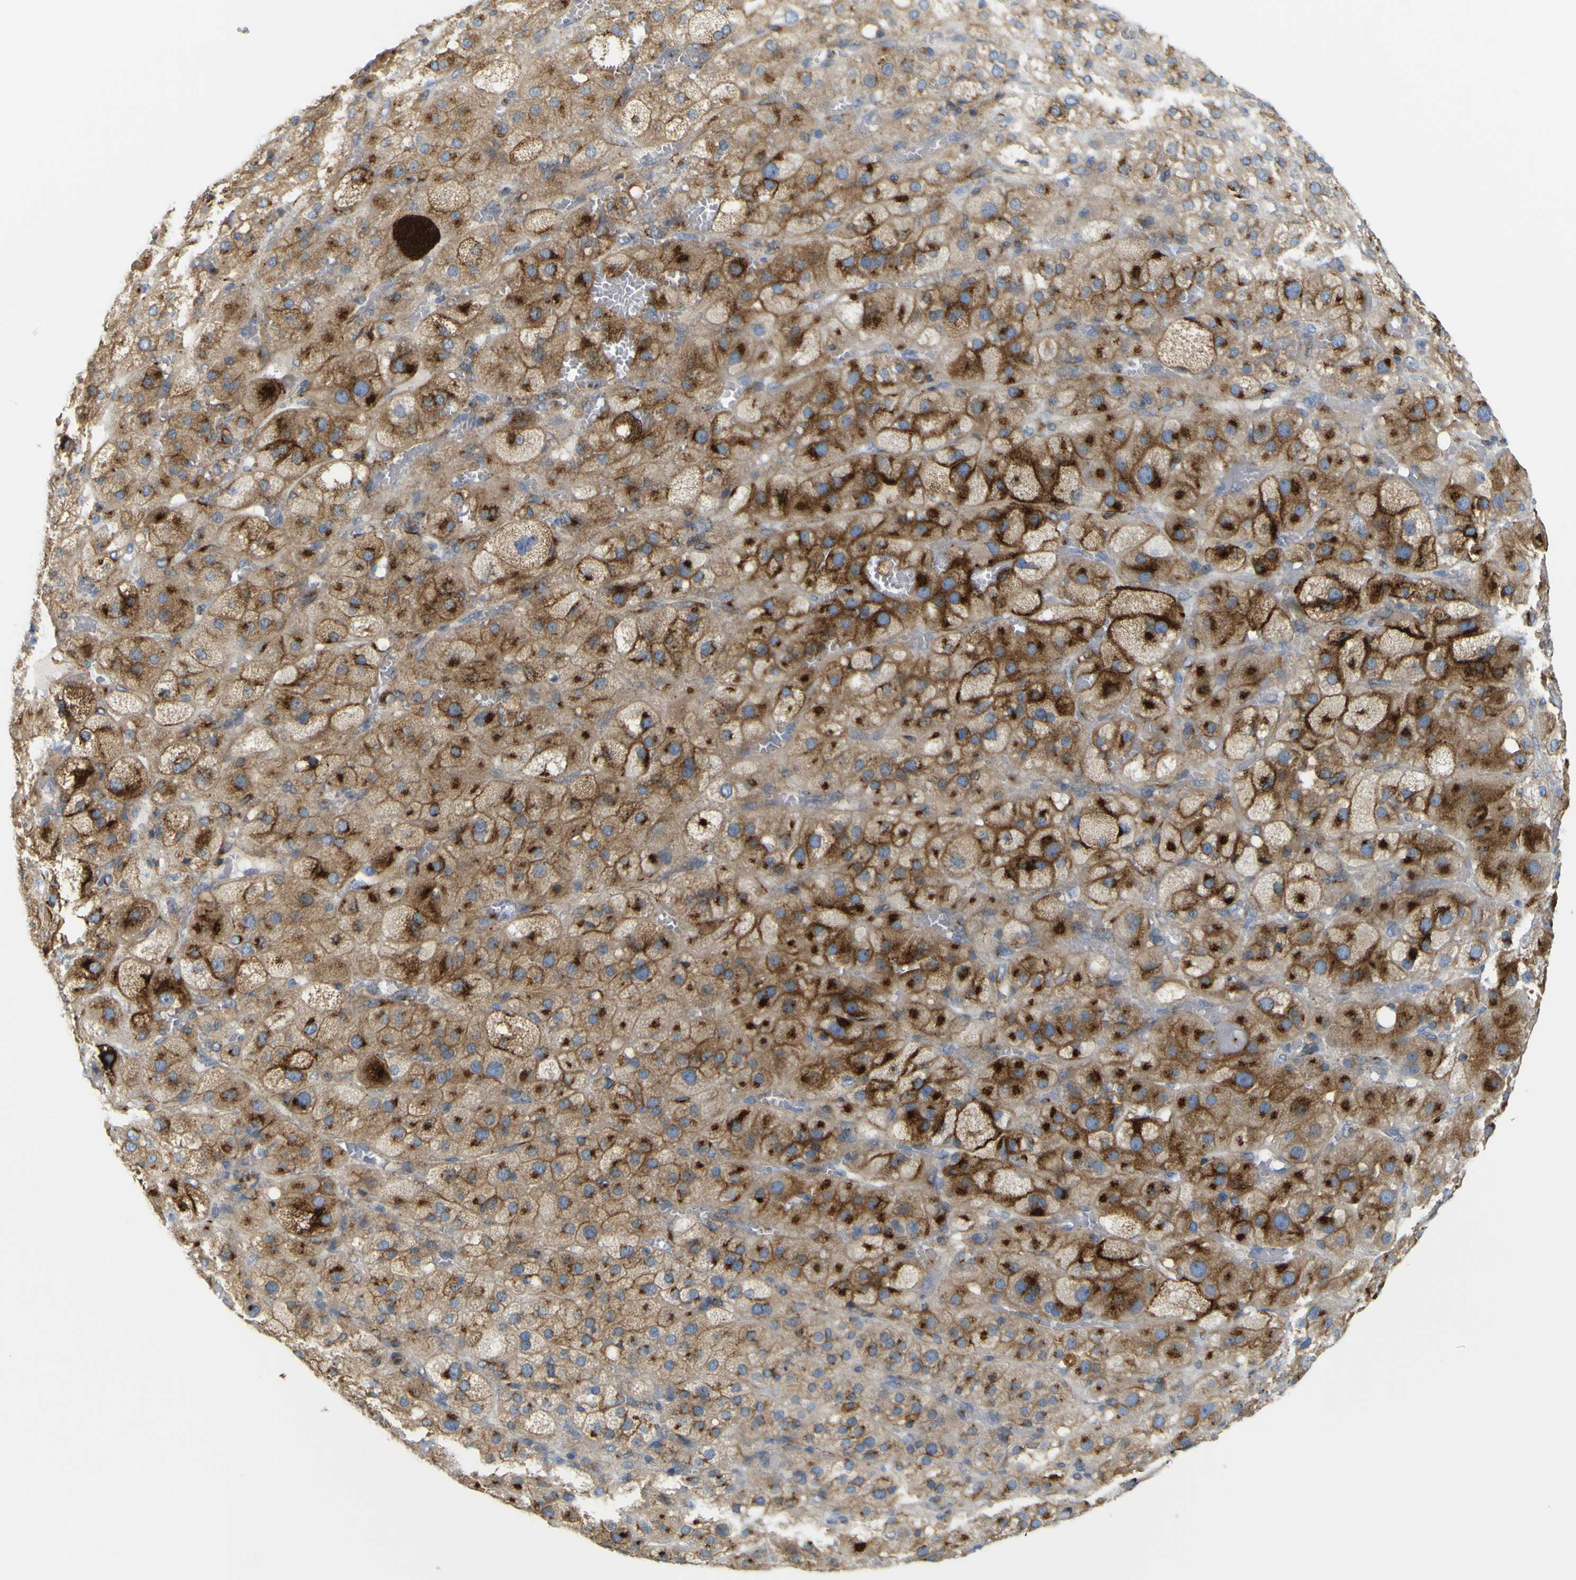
{"staining": {"intensity": "moderate", "quantity": ">75%", "location": "cytoplasmic/membranous"}, "tissue": "adrenal gland", "cell_type": "Glandular cells", "image_type": "normal", "snomed": [{"axis": "morphology", "description": "Normal tissue, NOS"}, {"axis": "topography", "description": "Adrenal gland"}], "caption": "Moderate cytoplasmic/membranous protein staining is seen in about >75% of glandular cells in adrenal gland. (brown staining indicates protein expression, while blue staining denotes nuclei).", "gene": "IGF2R", "patient": {"sex": "female", "age": 47}}